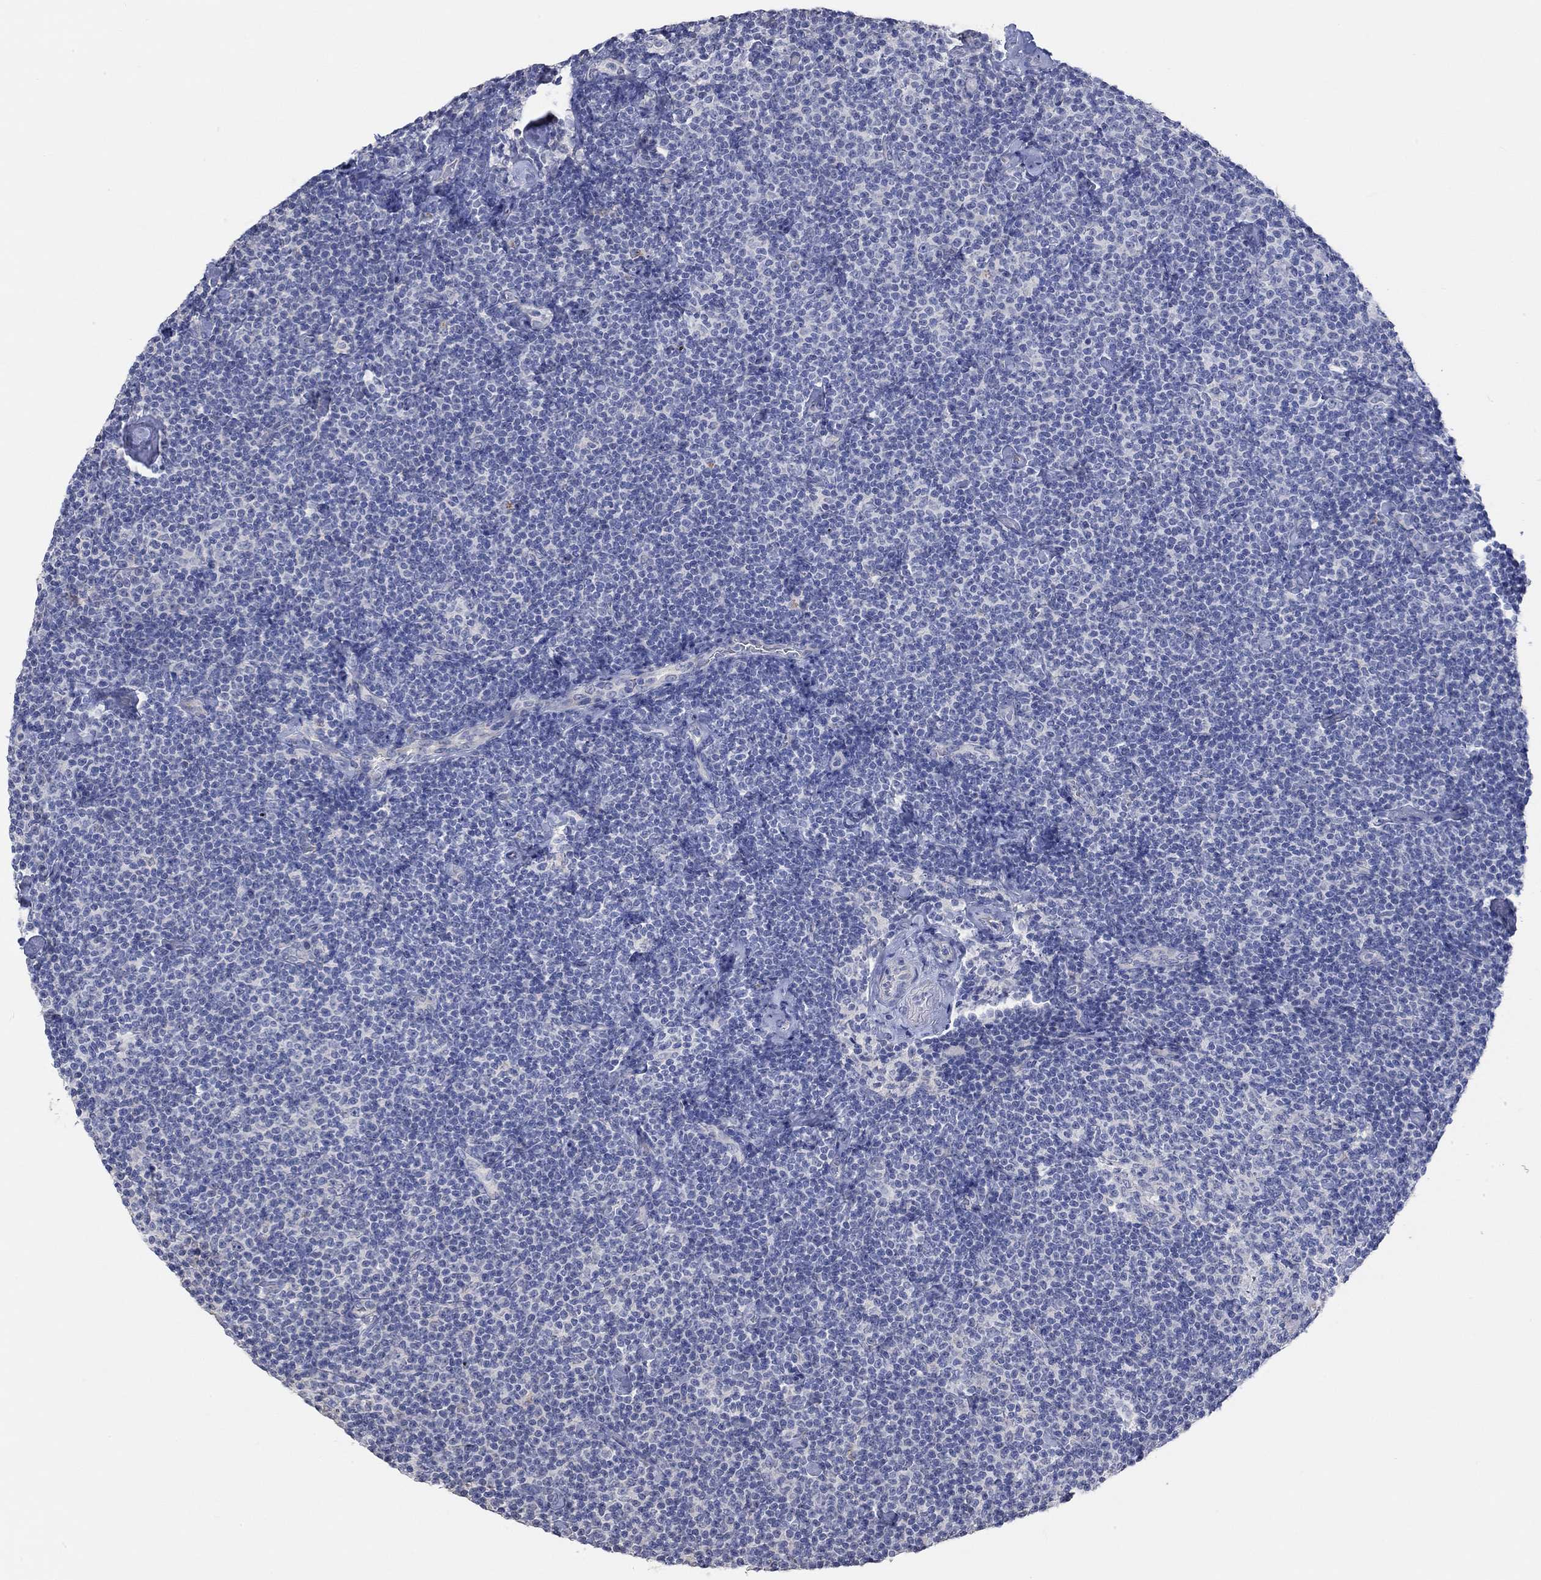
{"staining": {"intensity": "negative", "quantity": "none", "location": "none"}, "tissue": "lymphoma", "cell_type": "Tumor cells", "image_type": "cancer", "snomed": [{"axis": "morphology", "description": "Malignant lymphoma, non-Hodgkin's type, Low grade"}, {"axis": "topography", "description": "Lymph node"}], "caption": "An immunohistochemistry (IHC) photomicrograph of lymphoma is shown. There is no staining in tumor cells of lymphoma.", "gene": "PNMA5", "patient": {"sex": "male", "age": 81}}